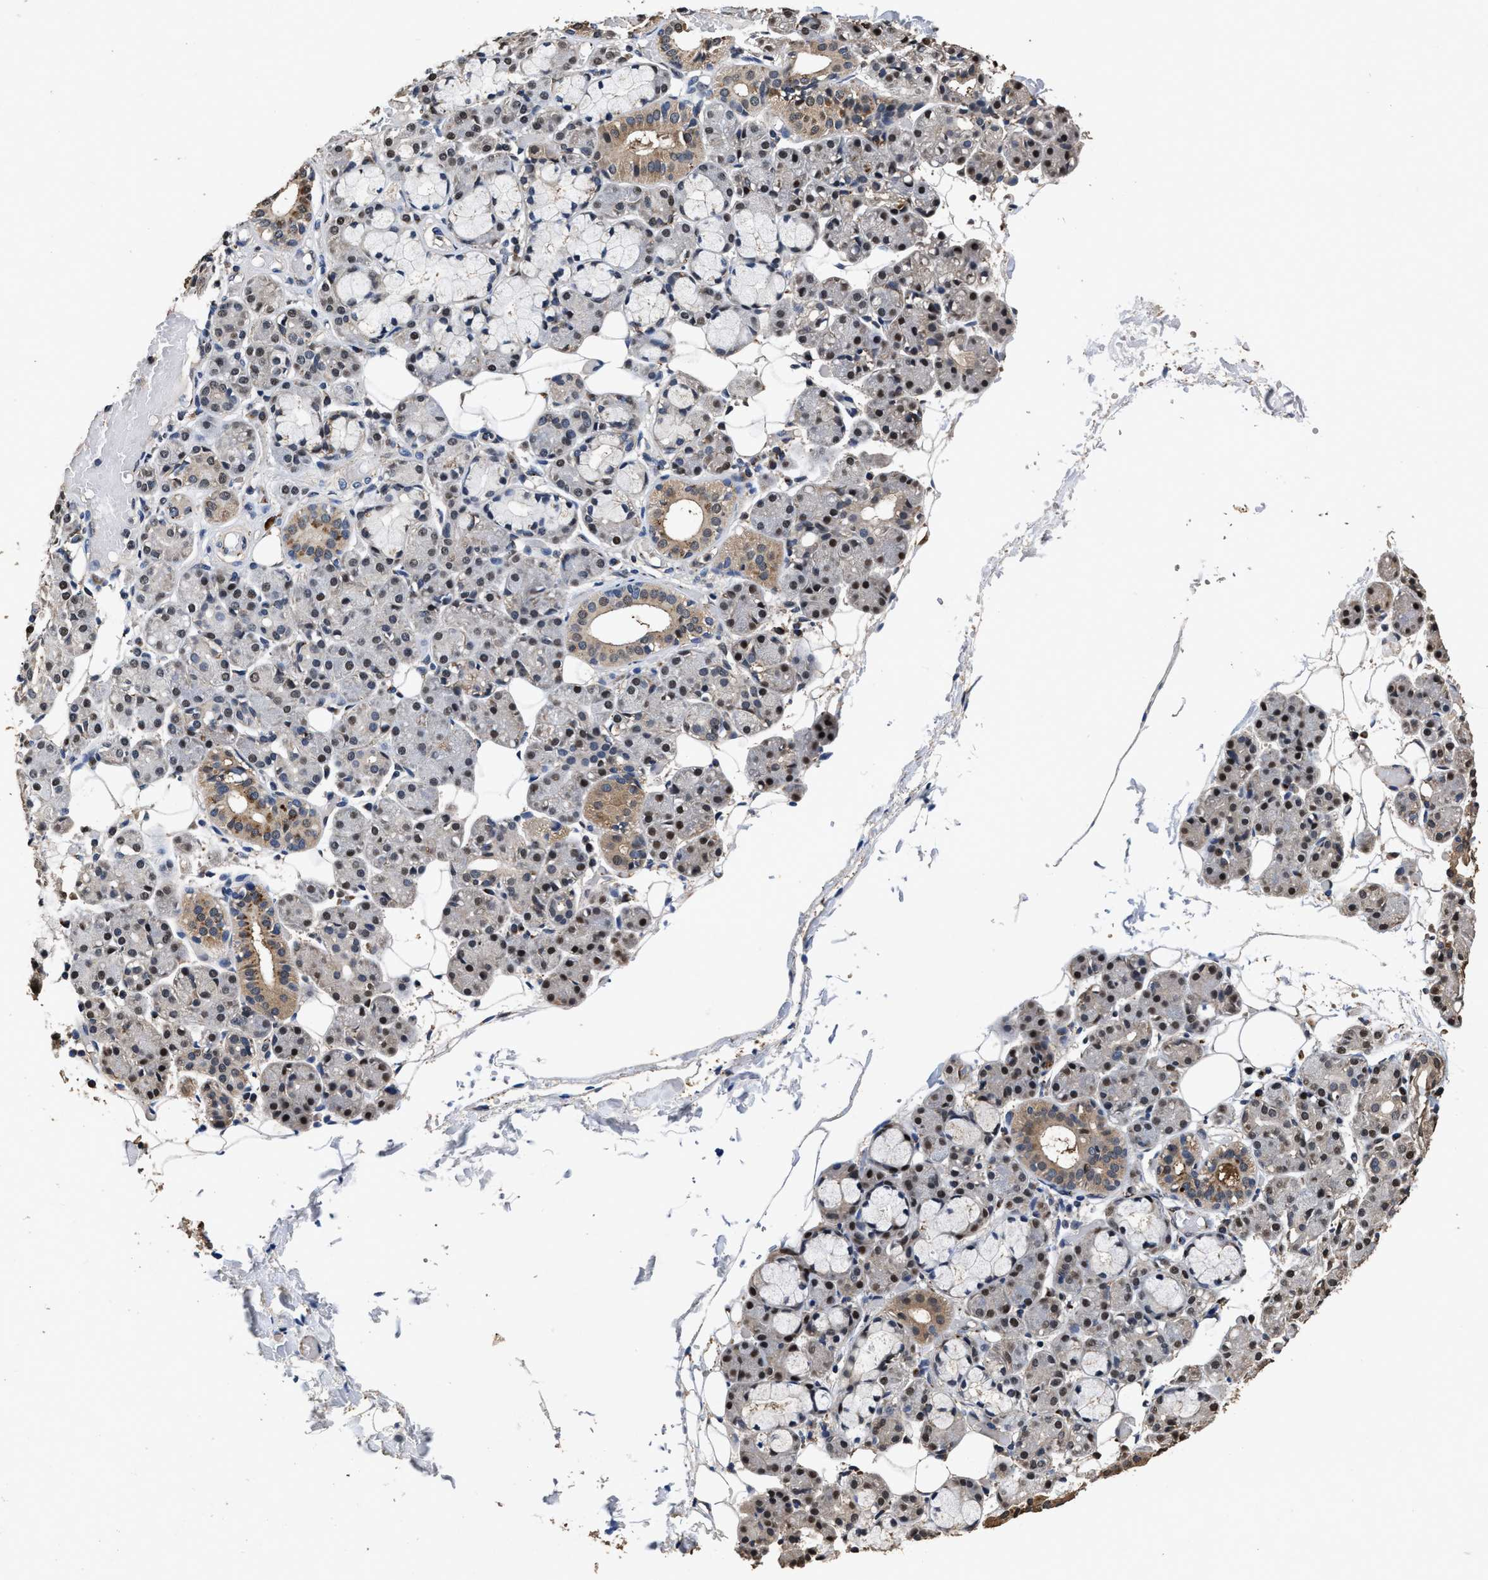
{"staining": {"intensity": "moderate", "quantity": ">75%", "location": "cytoplasmic/membranous,nuclear"}, "tissue": "salivary gland", "cell_type": "Glandular cells", "image_type": "normal", "snomed": [{"axis": "morphology", "description": "Normal tissue, NOS"}, {"axis": "topography", "description": "Salivary gland"}], "caption": "DAB (3,3'-diaminobenzidine) immunohistochemical staining of normal salivary gland shows moderate cytoplasmic/membranous,nuclear protein expression in approximately >75% of glandular cells. (IHC, brightfield microscopy, high magnification).", "gene": "TPST2", "patient": {"sex": "male", "age": 63}}